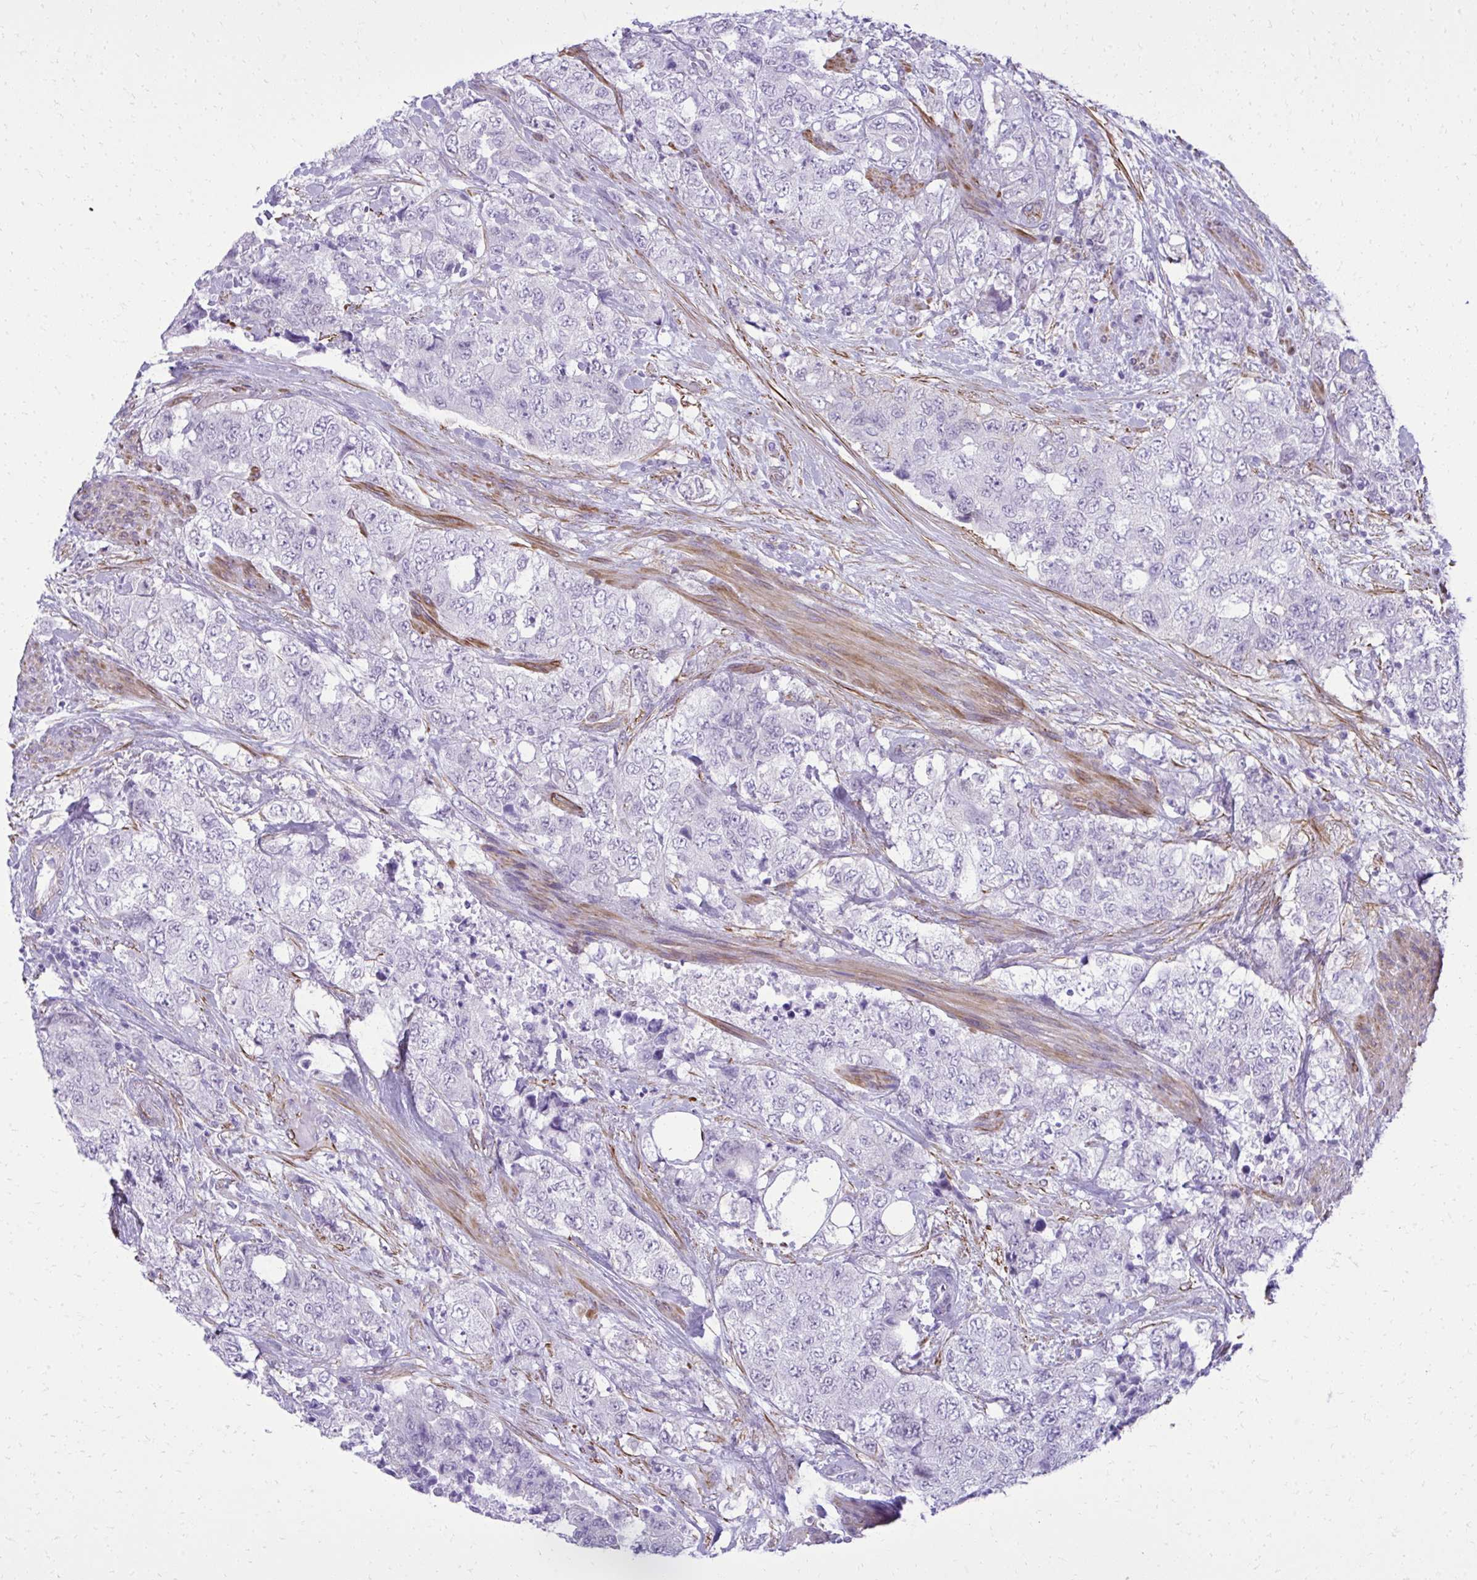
{"staining": {"intensity": "weak", "quantity": "<25%", "location": "nuclear"}, "tissue": "urothelial cancer", "cell_type": "Tumor cells", "image_type": "cancer", "snomed": [{"axis": "morphology", "description": "Urothelial carcinoma, High grade"}, {"axis": "topography", "description": "Urinary bladder"}], "caption": "Immunohistochemistry (IHC) of human urothelial carcinoma (high-grade) shows no positivity in tumor cells.", "gene": "PITPNM3", "patient": {"sex": "female", "age": 78}}